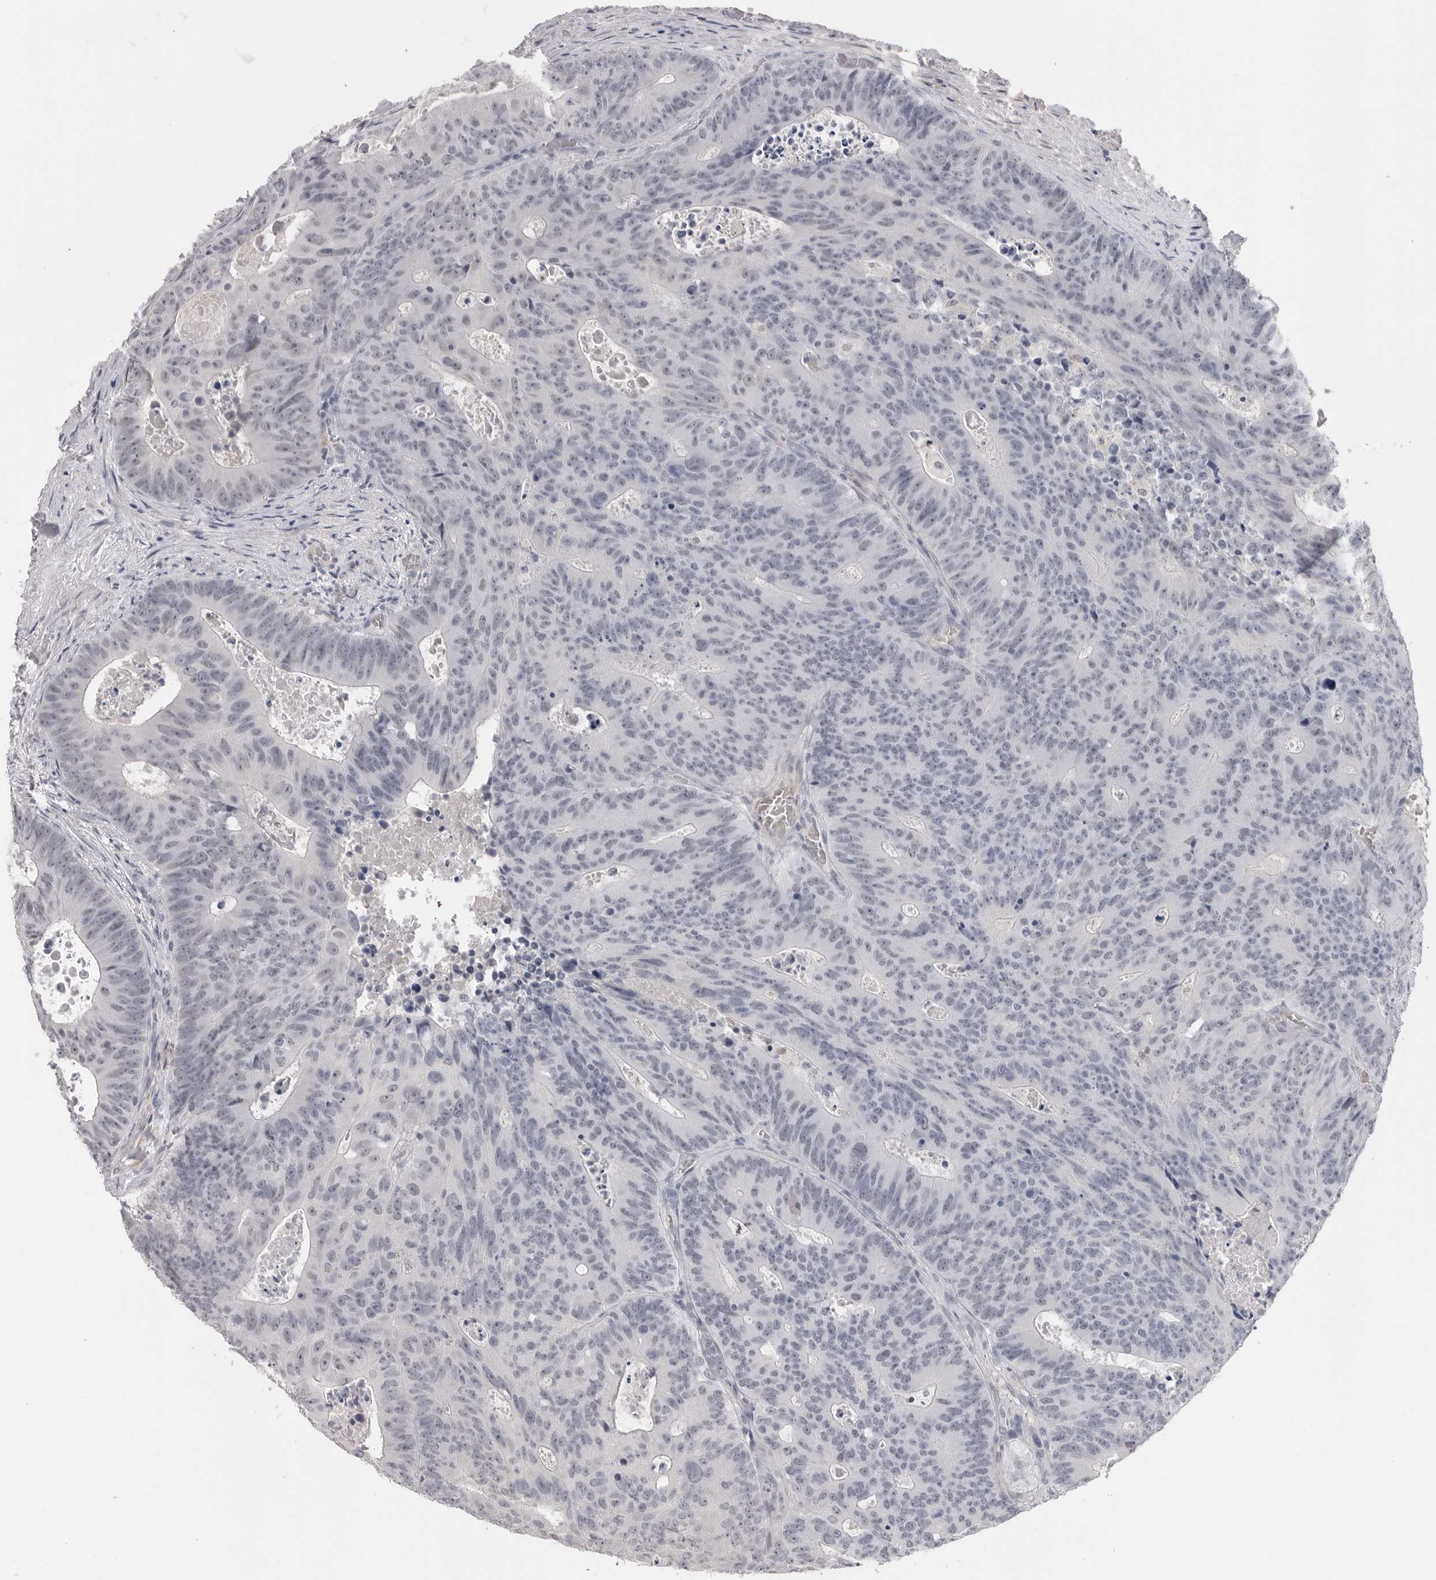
{"staining": {"intensity": "negative", "quantity": "none", "location": "none"}, "tissue": "colorectal cancer", "cell_type": "Tumor cells", "image_type": "cancer", "snomed": [{"axis": "morphology", "description": "Adenocarcinoma, NOS"}, {"axis": "topography", "description": "Colon"}], "caption": "DAB immunohistochemical staining of human colorectal adenocarcinoma demonstrates no significant staining in tumor cells.", "gene": "PLEKHF1", "patient": {"sex": "male", "age": 87}}